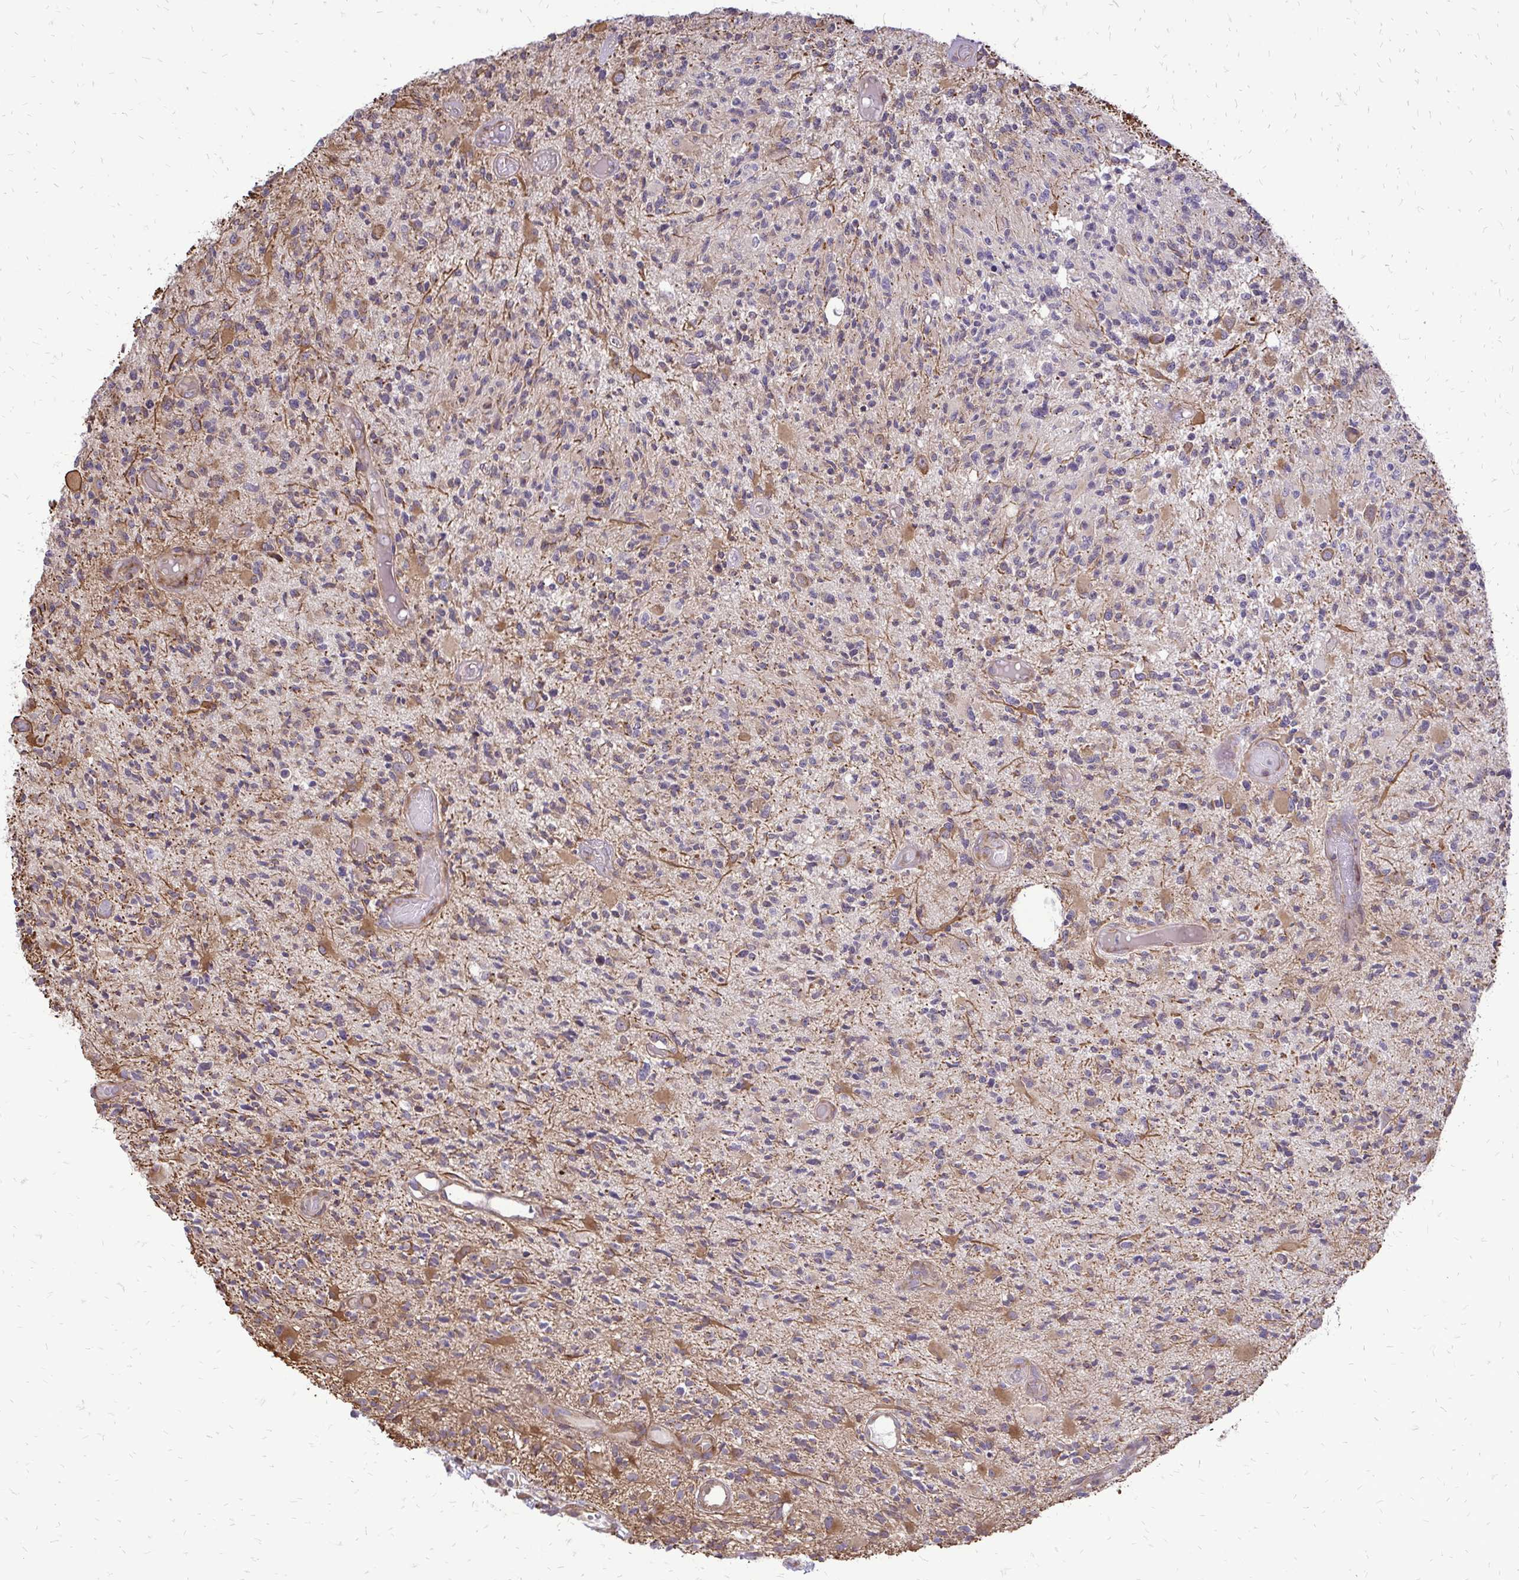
{"staining": {"intensity": "negative", "quantity": "none", "location": "none"}, "tissue": "glioma", "cell_type": "Tumor cells", "image_type": "cancer", "snomed": [{"axis": "morphology", "description": "Glioma, malignant, High grade"}, {"axis": "topography", "description": "Brain"}], "caption": "IHC of human glioma reveals no staining in tumor cells.", "gene": "RPS3", "patient": {"sex": "female", "age": 63}}